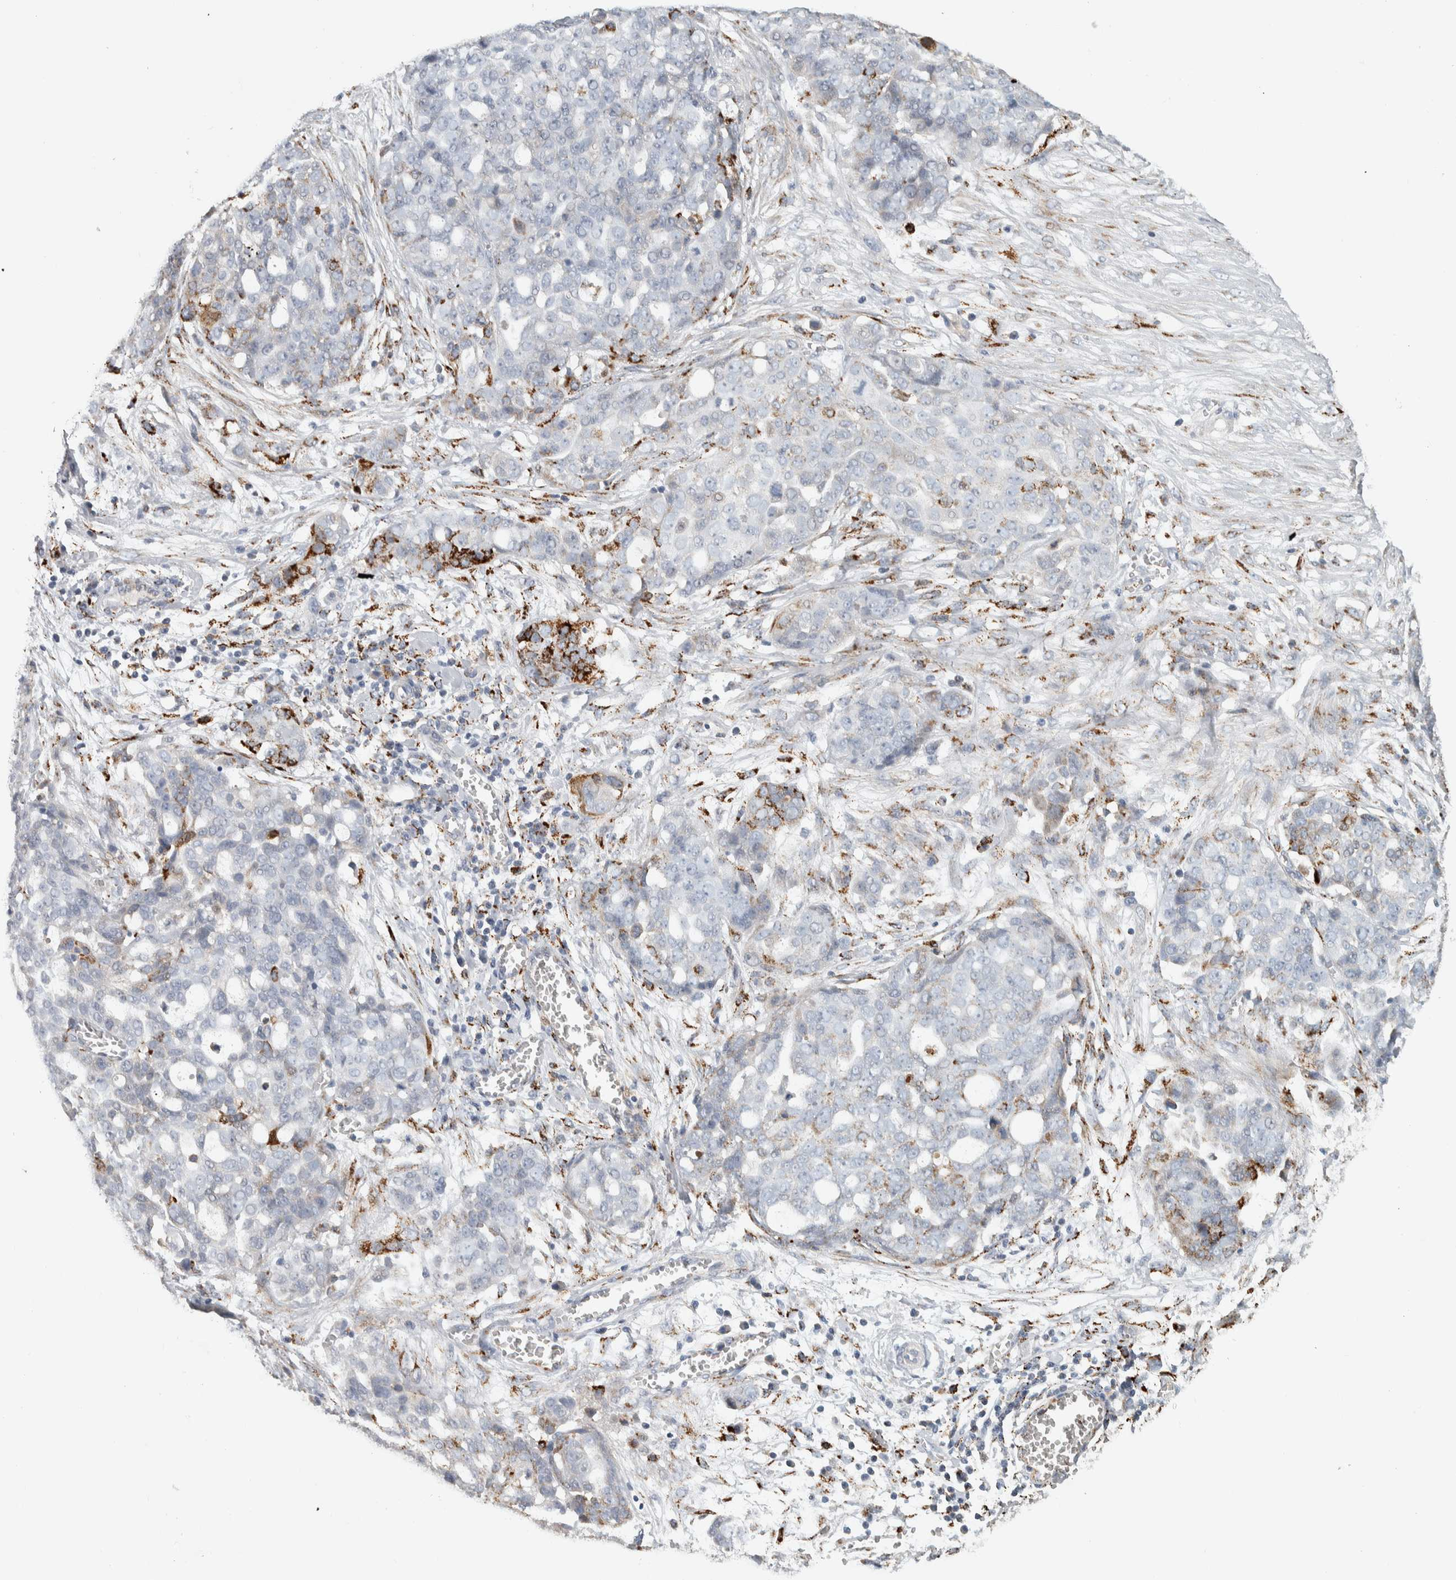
{"staining": {"intensity": "moderate", "quantity": "<25%", "location": "cytoplasmic/membranous"}, "tissue": "ovarian cancer", "cell_type": "Tumor cells", "image_type": "cancer", "snomed": [{"axis": "morphology", "description": "Cystadenocarcinoma, serous, NOS"}, {"axis": "topography", "description": "Soft tissue"}, {"axis": "topography", "description": "Ovary"}], "caption": "High-power microscopy captured an immunohistochemistry (IHC) photomicrograph of ovarian cancer (serous cystadenocarcinoma), revealing moderate cytoplasmic/membranous expression in about <25% of tumor cells.", "gene": "FAM78A", "patient": {"sex": "female", "age": 57}}